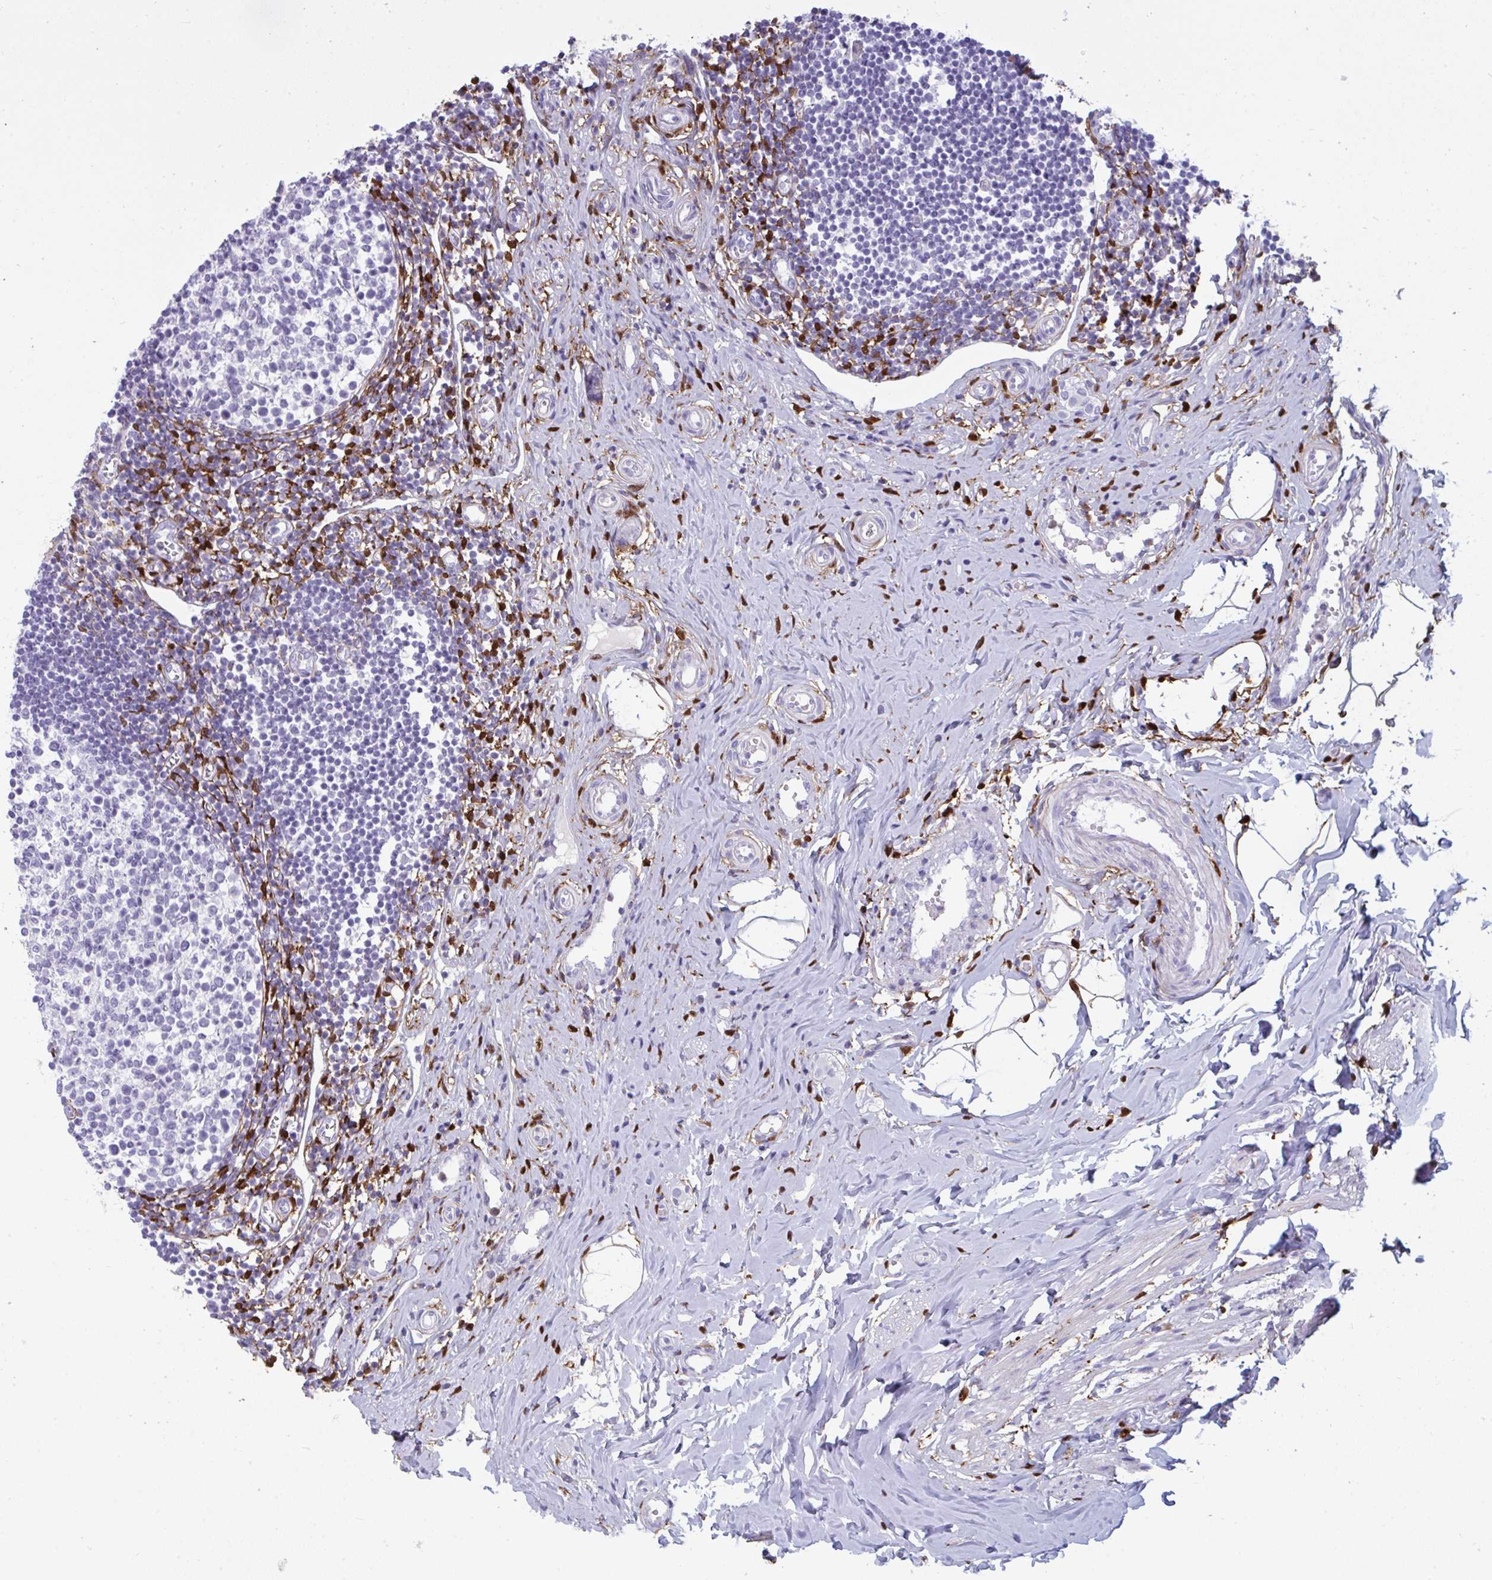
{"staining": {"intensity": "strong", "quantity": "<25%", "location": "cytoplasmic/membranous"}, "tissue": "appendix", "cell_type": "Glandular cells", "image_type": "normal", "snomed": [{"axis": "morphology", "description": "Normal tissue, NOS"}, {"axis": "topography", "description": "Appendix"}], "caption": "Immunohistochemistry (IHC) of normal appendix demonstrates medium levels of strong cytoplasmic/membranous positivity in approximately <25% of glandular cells. The protein is shown in brown color, while the nuclei are stained blue.", "gene": "ARHGAP42", "patient": {"sex": "female", "age": 17}}